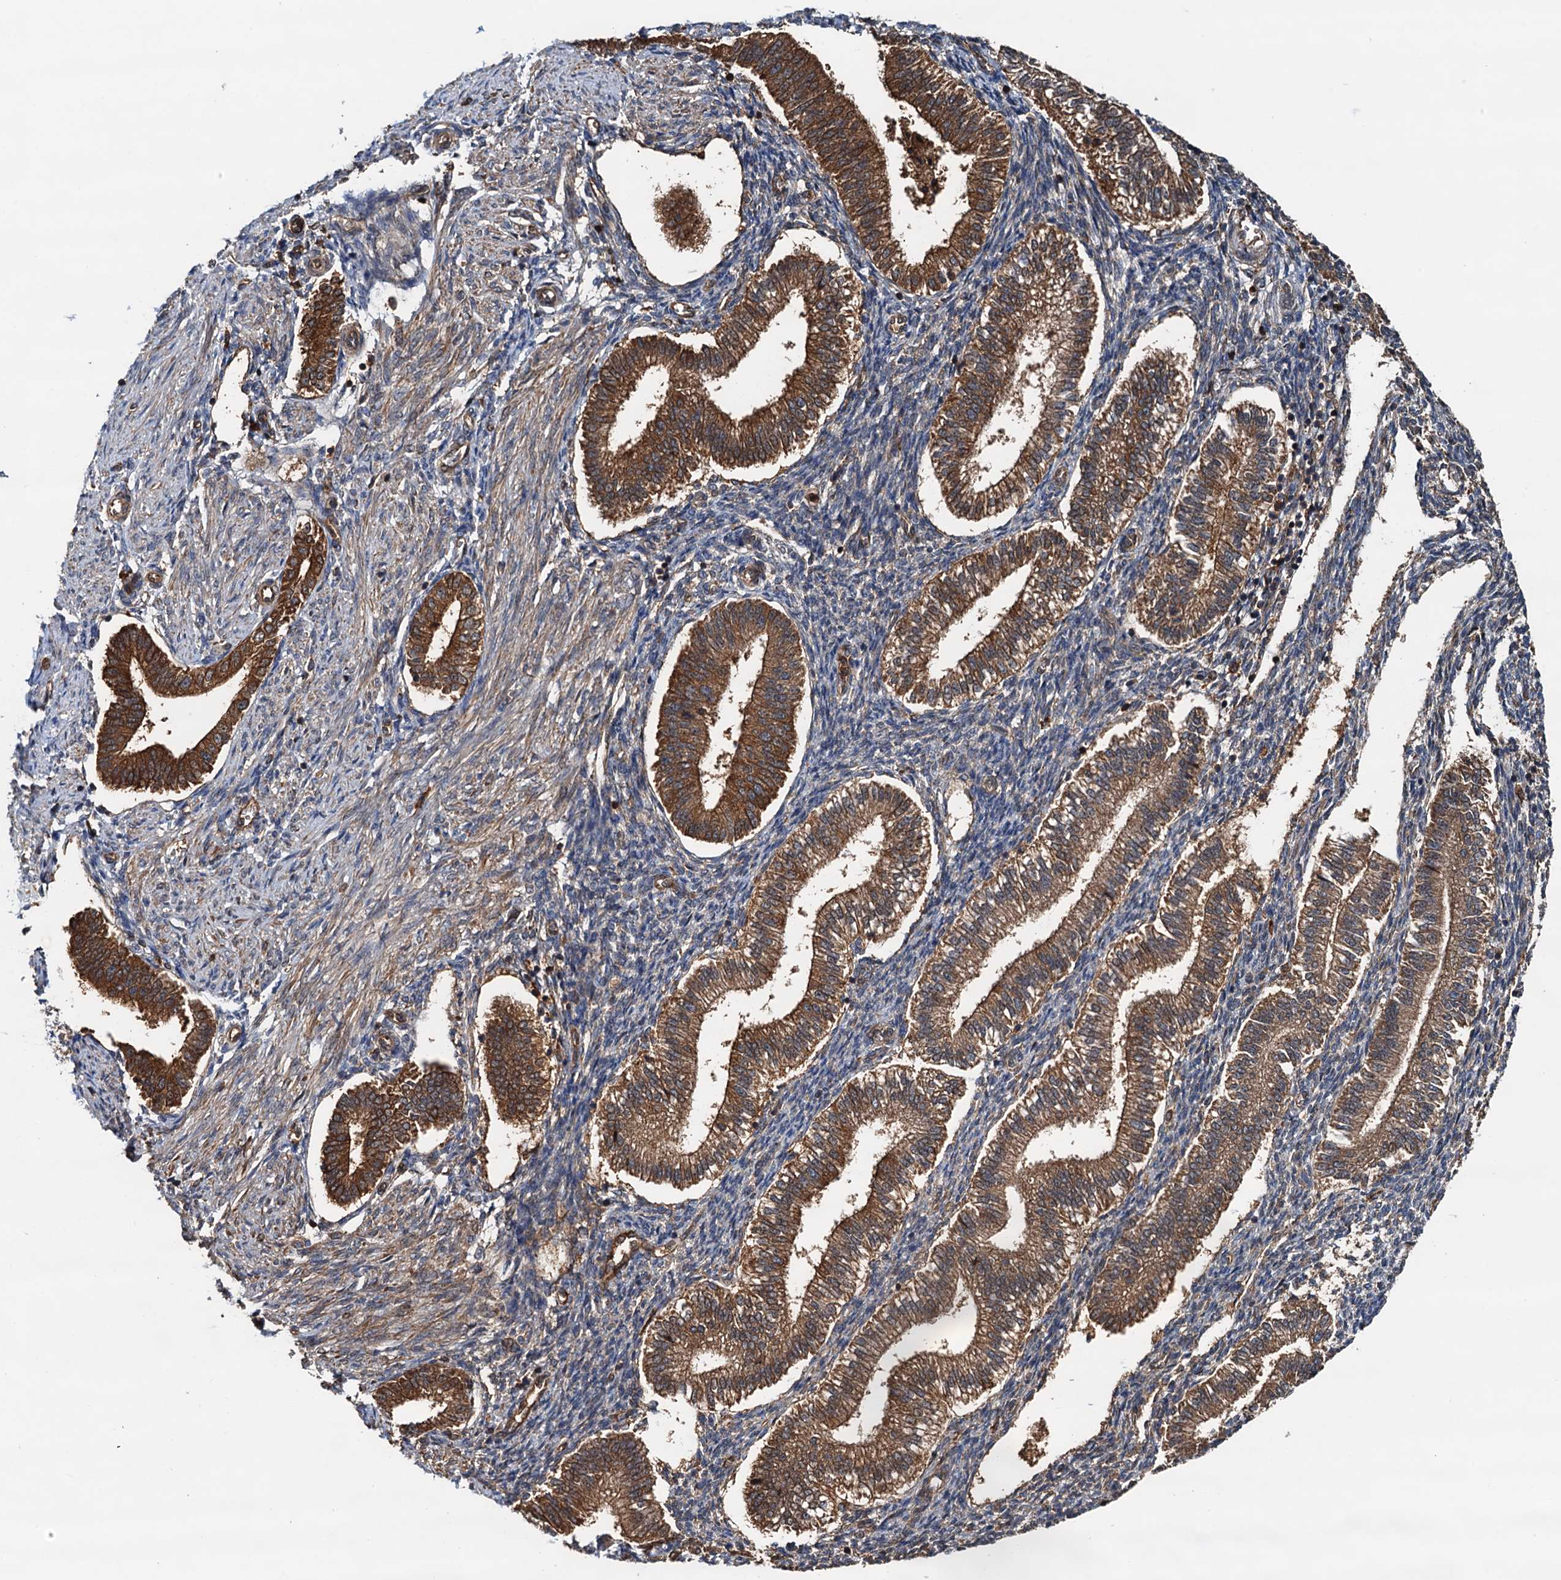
{"staining": {"intensity": "weak", "quantity": "<25%", "location": "cytoplasmic/membranous"}, "tissue": "endometrium", "cell_type": "Cells in endometrial stroma", "image_type": "normal", "snomed": [{"axis": "morphology", "description": "Normal tissue, NOS"}, {"axis": "topography", "description": "Endometrium"}], "caption": "Immunohistochemistry (IHC) micrograph of benign endometrium: endometrium stained with DAB (3,3'-diaminobenzidine) exhibits no significant protein staining in cells in endometrial stroma.", "gene": "USP6NL", "patient": {"sex": "female", "age": 24}}